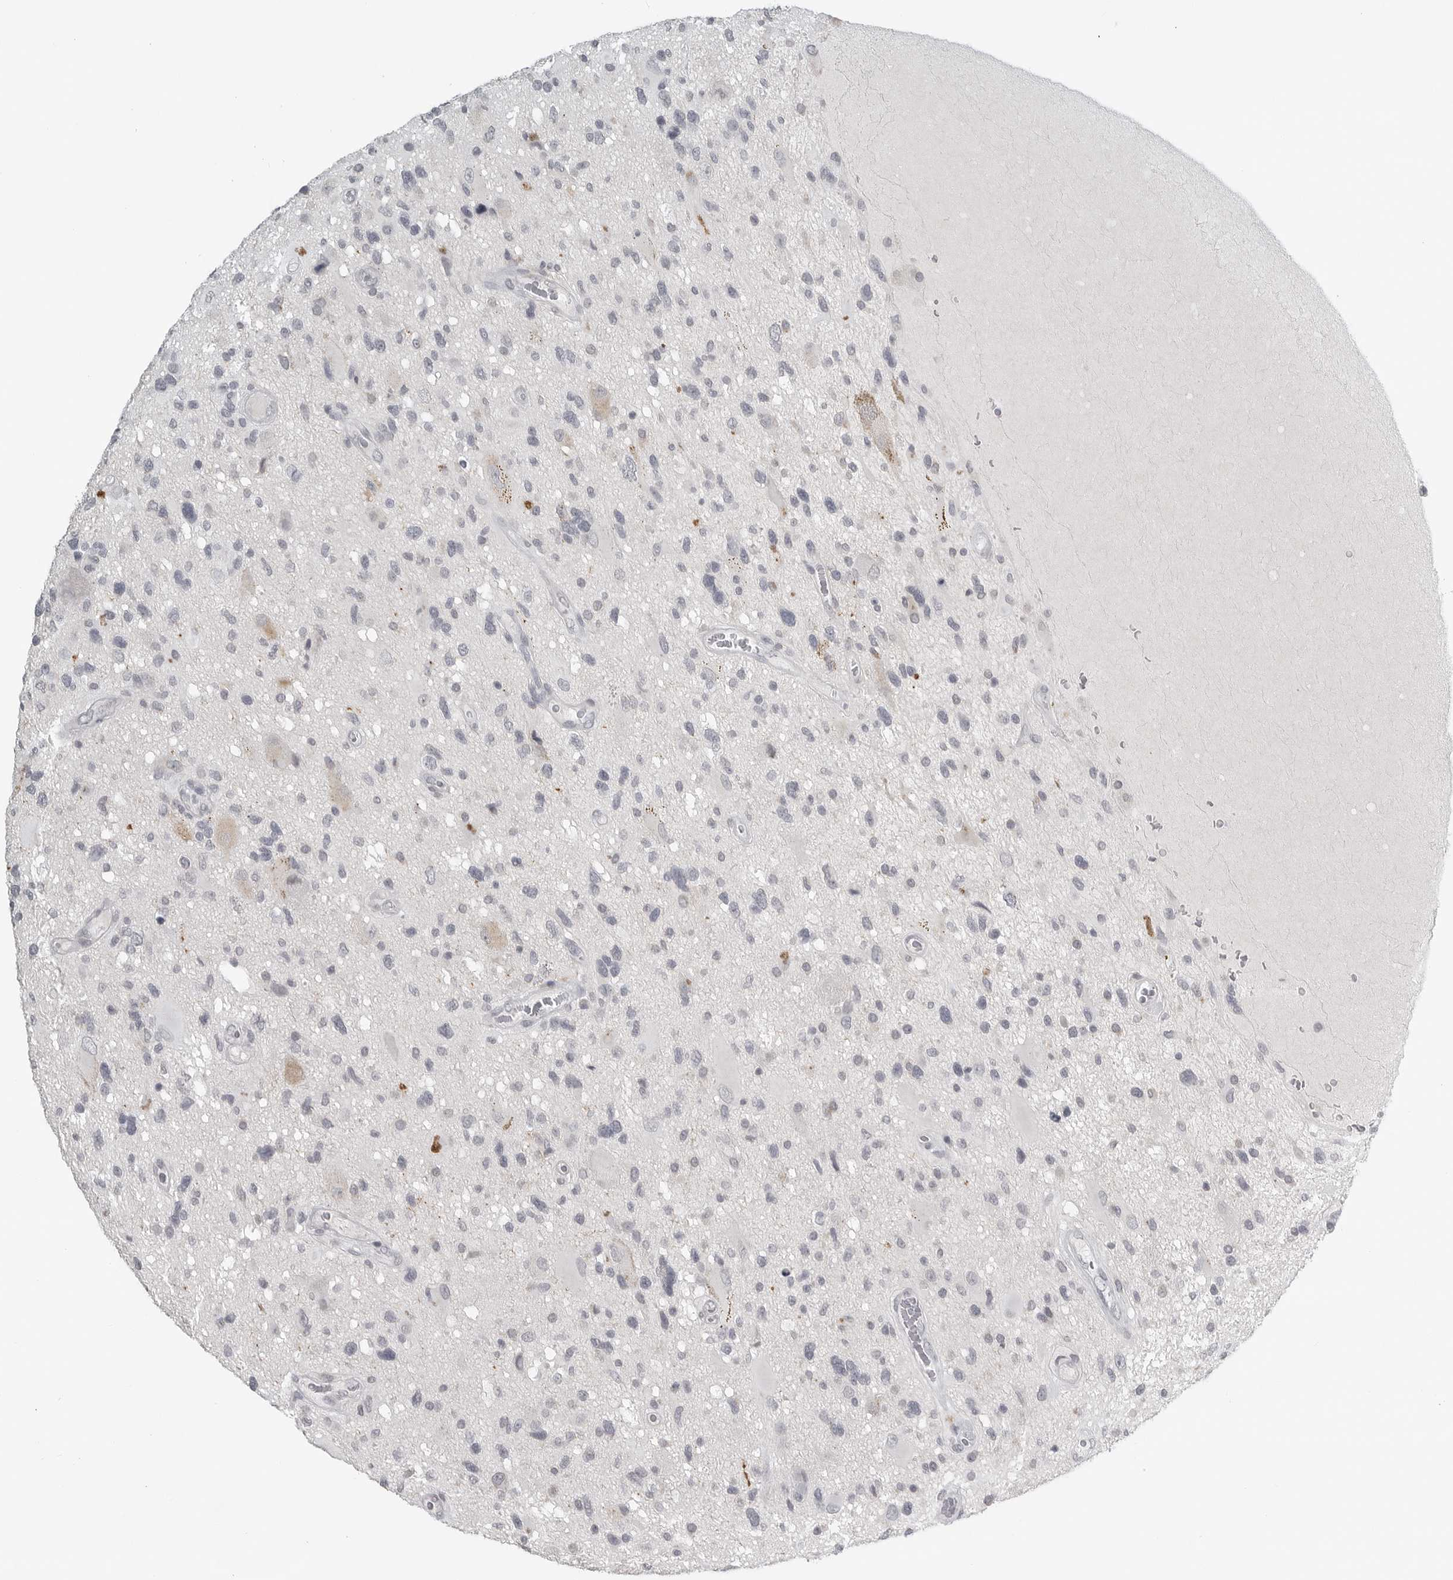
{"staining": {"intensity": "negative", "quantity": "none", "location": "none"}, "tissue": "glioma", "cell_type": "Tumor cells", "image_type": "cancer", "snomed": [{"axis": "morphology", "description": "Glioma, malignant, High grade"}, {"axis": "topography", "description": "Brain"}], "caption": "This is an immunohistochemistry histopathology image of glioma. There is no positivity in tumor cells.", "gene": "BPIFA1", "patient": {"sex": "male", "age": 33}}